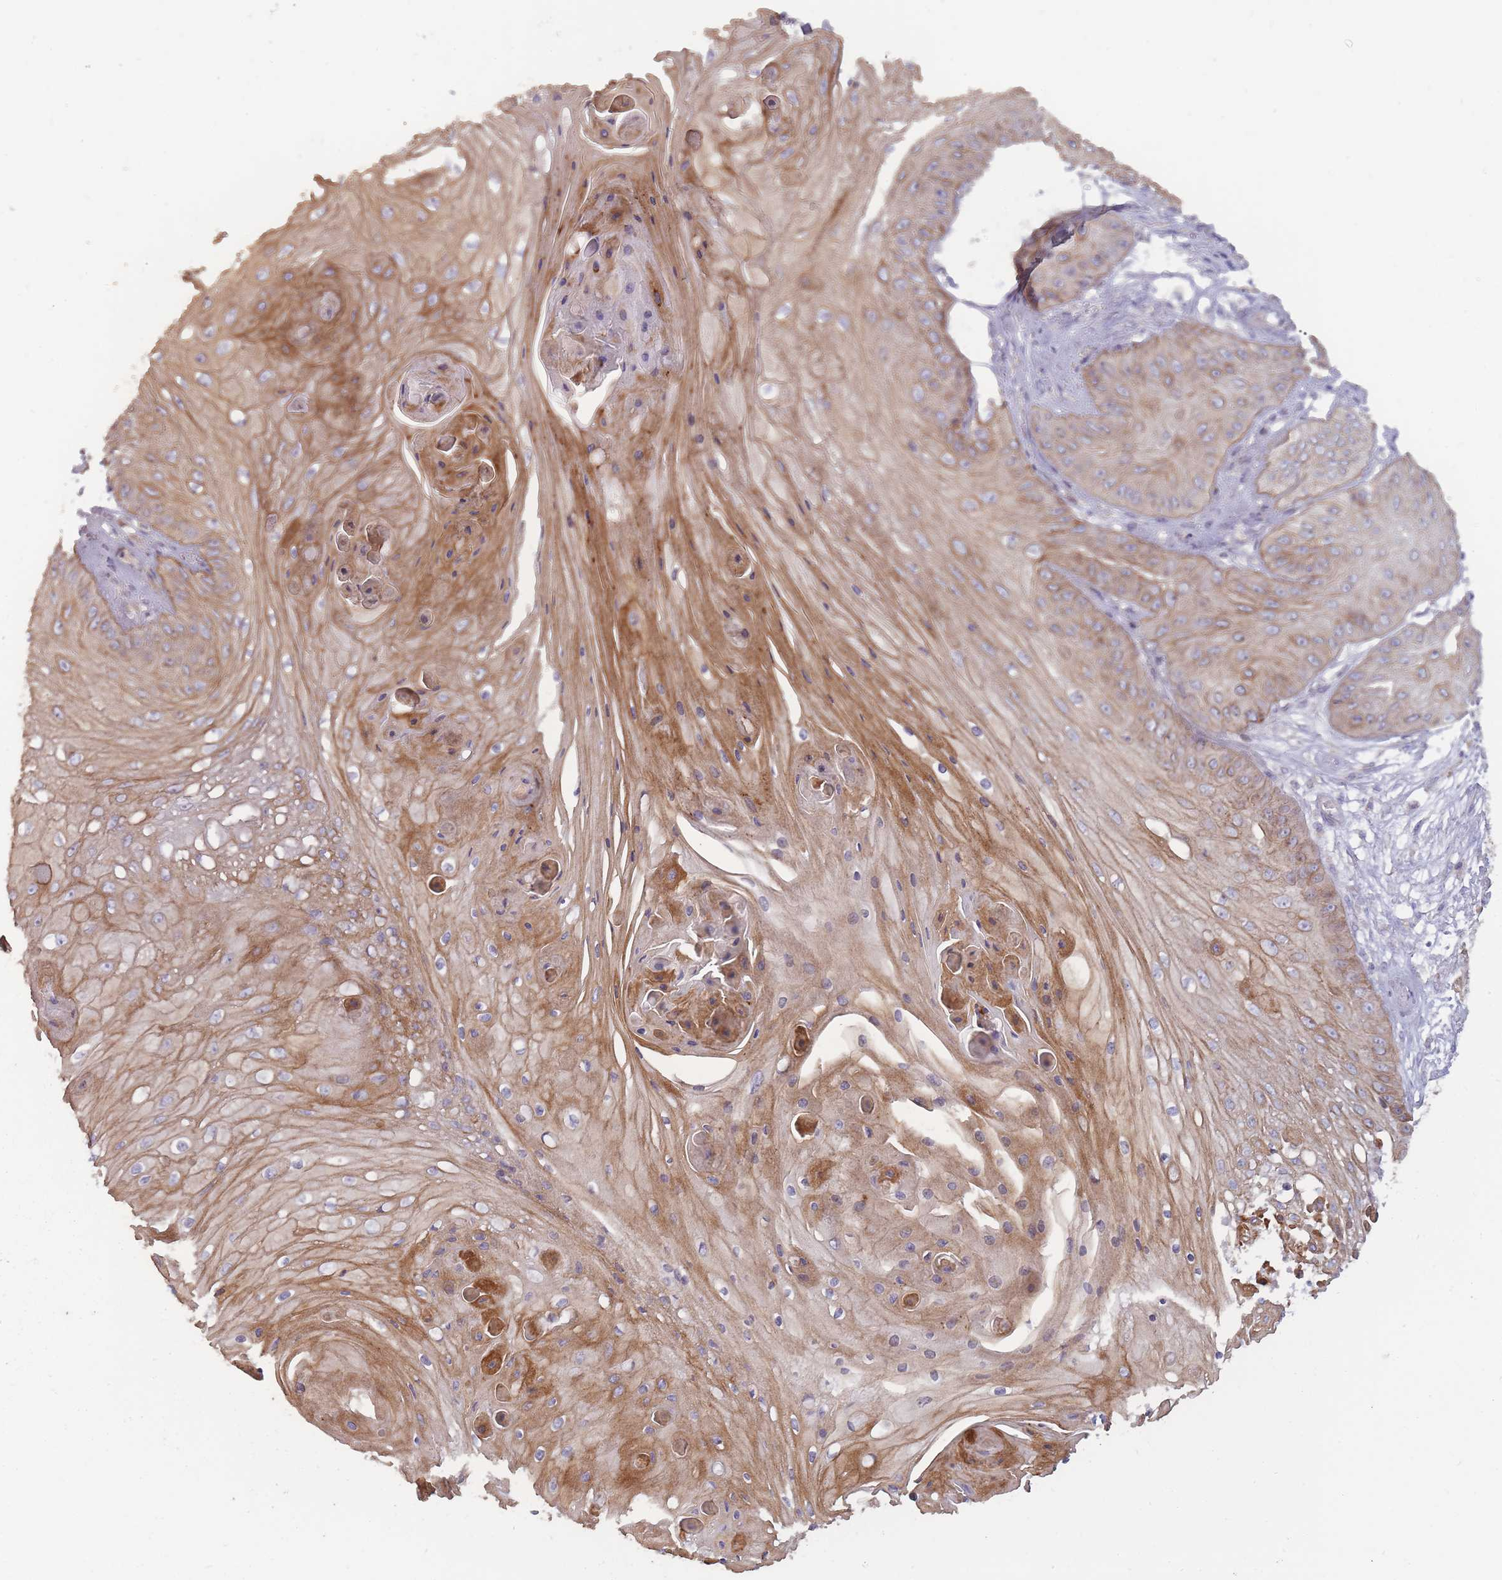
{"staining": {"intensity": "moderate", "quantity": ">75%", "location": "cytoplasmic/membranous"}, "tissue": "skin cancer", "cell_type": "Tumor cells", "image_type": "cancer", "snomed": [{"axis": "morphology", "description": "Squamous cell carcinoma, NOS"}, {"axis": "topography", "description": "Skin"}], "caption": "This photomicrograph displays squamous cell carcinoma (skin) stained with immunohistochemistry to label a protein in brown. The cytoplasmic/membranous of tumor cells show moderate positivity for the protein. Nuclei are counter-stained blue.", "gene": "TET3", "patient": {"sex": "male", "age": 70}}